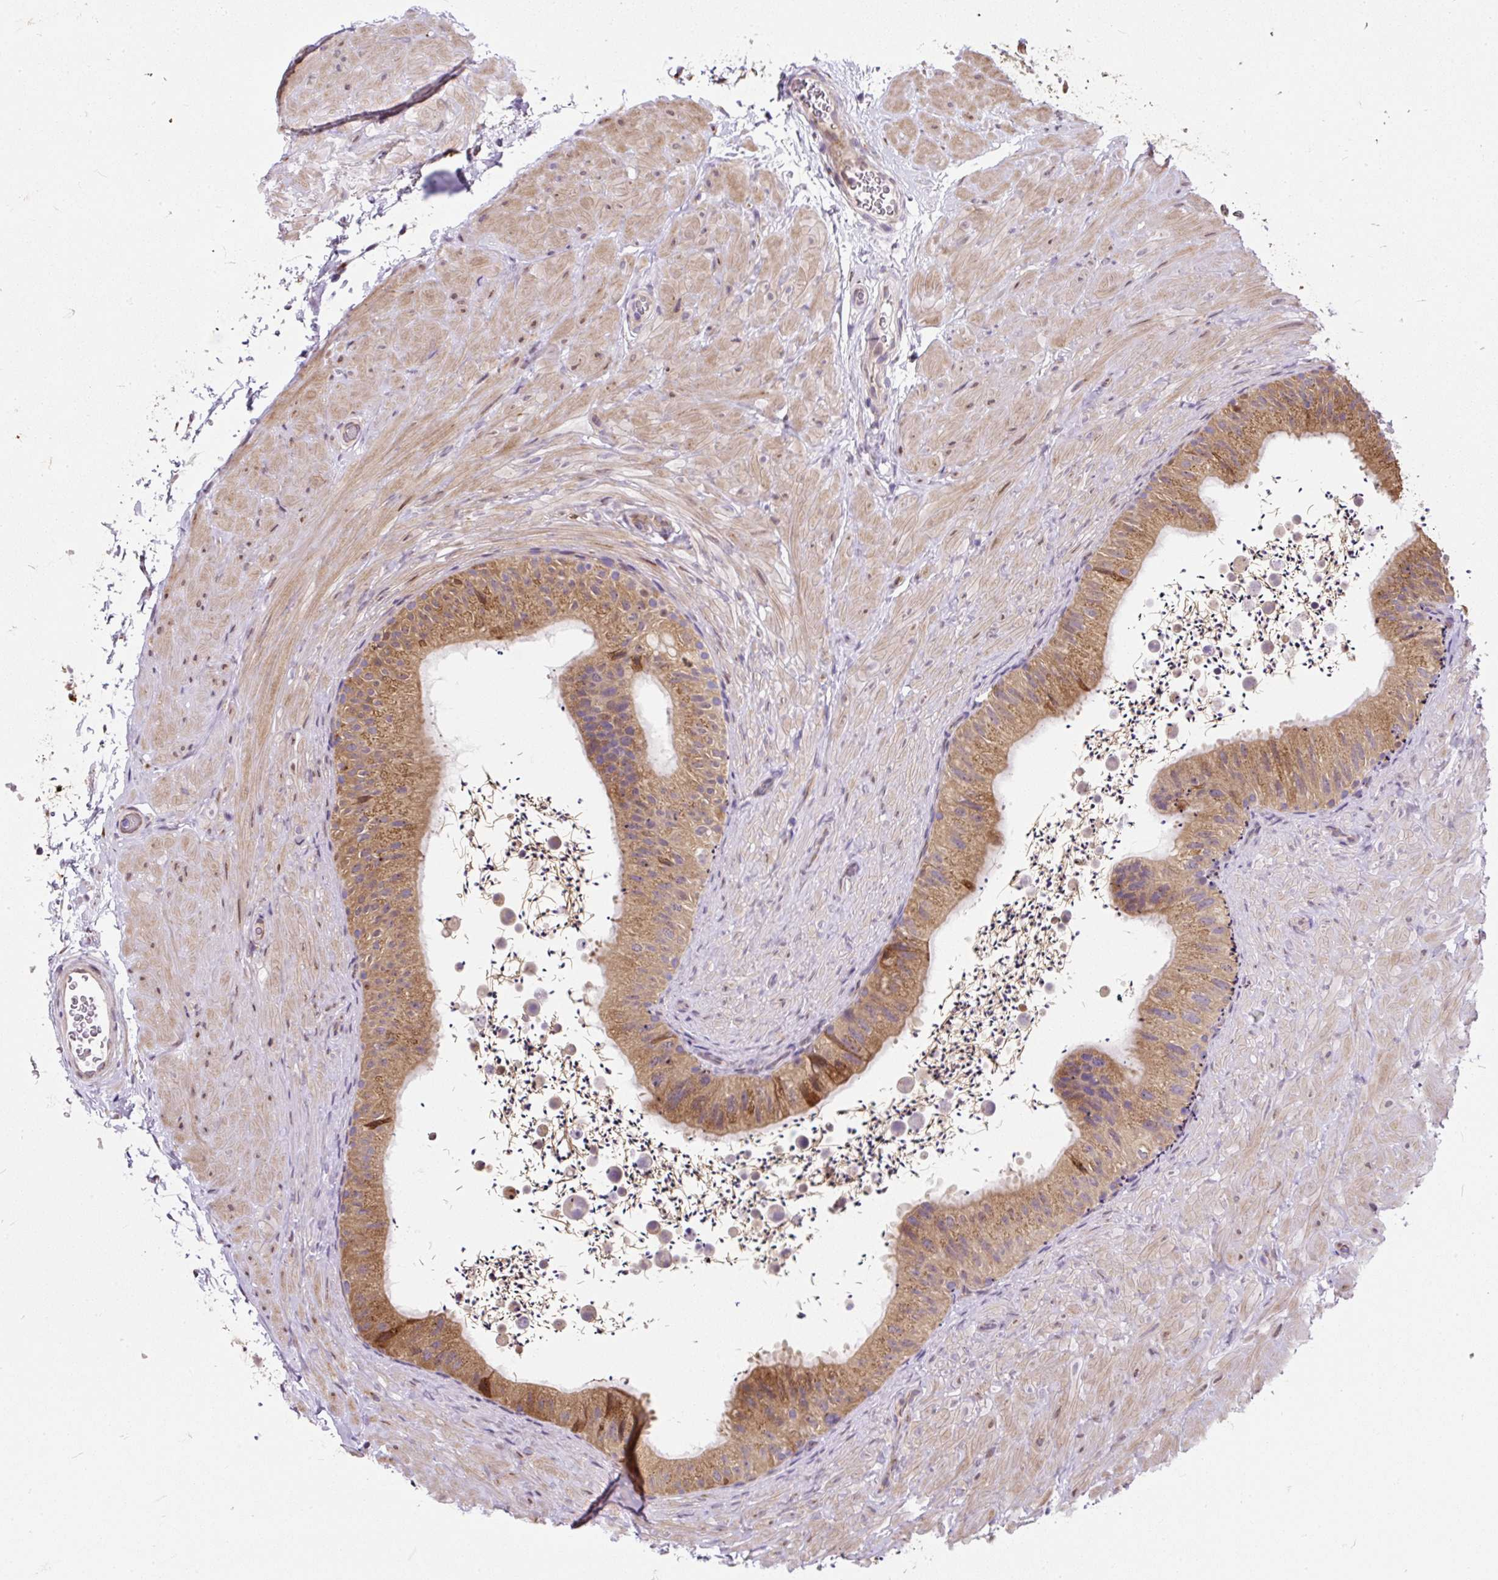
{"staining": {"intensity": "moderate", "quantity": ">75%", "location": "cytoplasmic/membranous"}, "tissue": "epididymis", "cell_type": "Glandular cells", "image_type": "normal", "snomed": [{"axis": "morphology", "description": "Normal tissue, NOS"}, {"axis": "topography", "description": "Epididymis"}, {"axis": "topography", "description": "Peripheral nerve tissue"}], "caption": "A histopathology image showing moderate cytoplasmic/membranous positivity in approximately >75% of glandular cells in unremarkable epididymis, as visualized by brown immunohistochemical staining.", "gene": "PUS7L", "patient": {"sex": "male", "age": 32}}